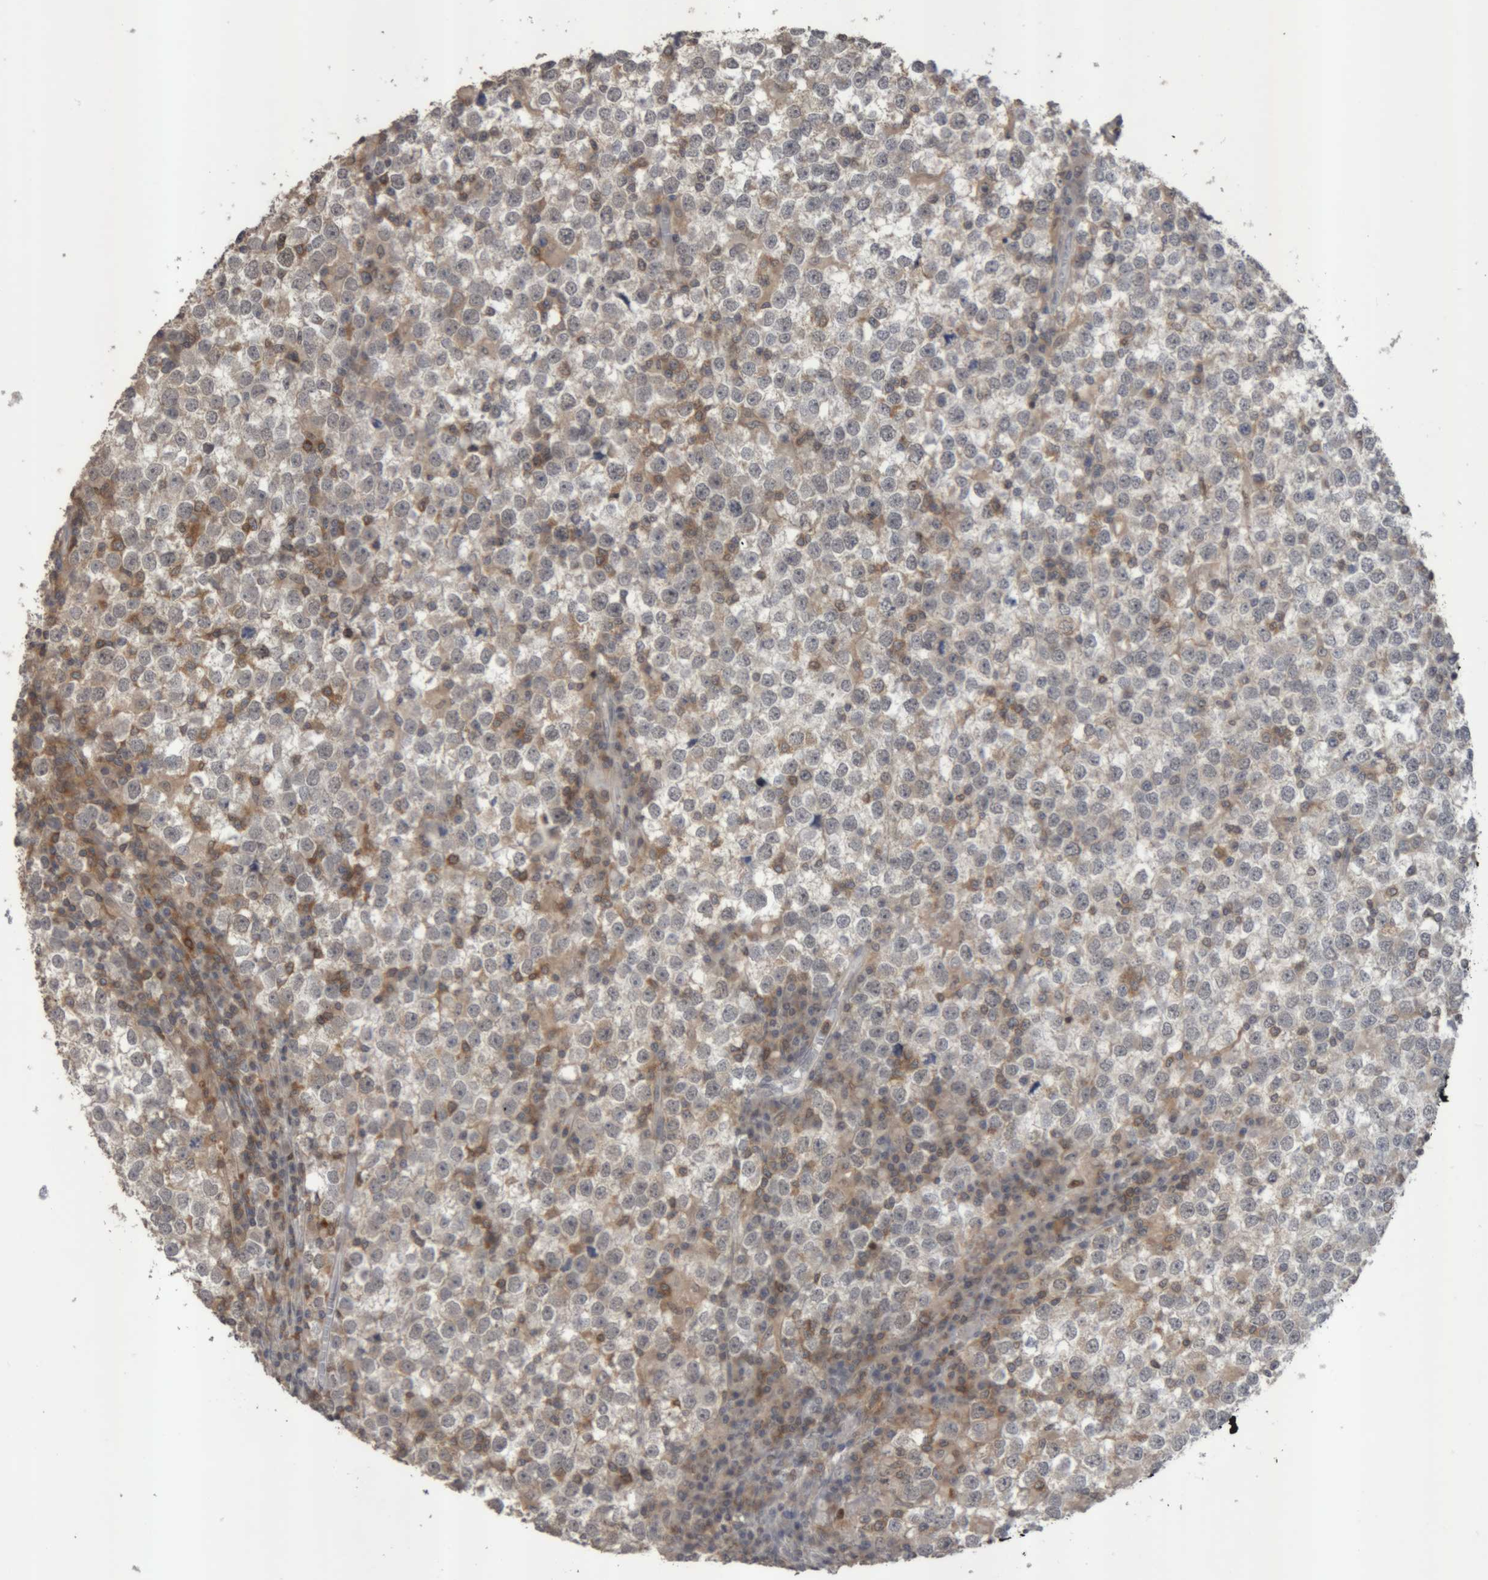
{"staining": {"intensity": "negative", "quantity": "none", "location": "none"}, "tissue": "testis cancer", "cell_type": "Tumor cells", "image_type": "cancer", "snomed": [{"axis": "morphology", "description": "Seminoma, NOS"}, {"axis": "topography", "description": "Testis"}], "caption": "Testis cancer (seminoma) was stained to show a protein in brown. There is no significant expression in tumor cells. (DAB immunohistochemistry, high magnification).", "gene": "NFATC2", "patient": {"sex": "male", "age": 65}}